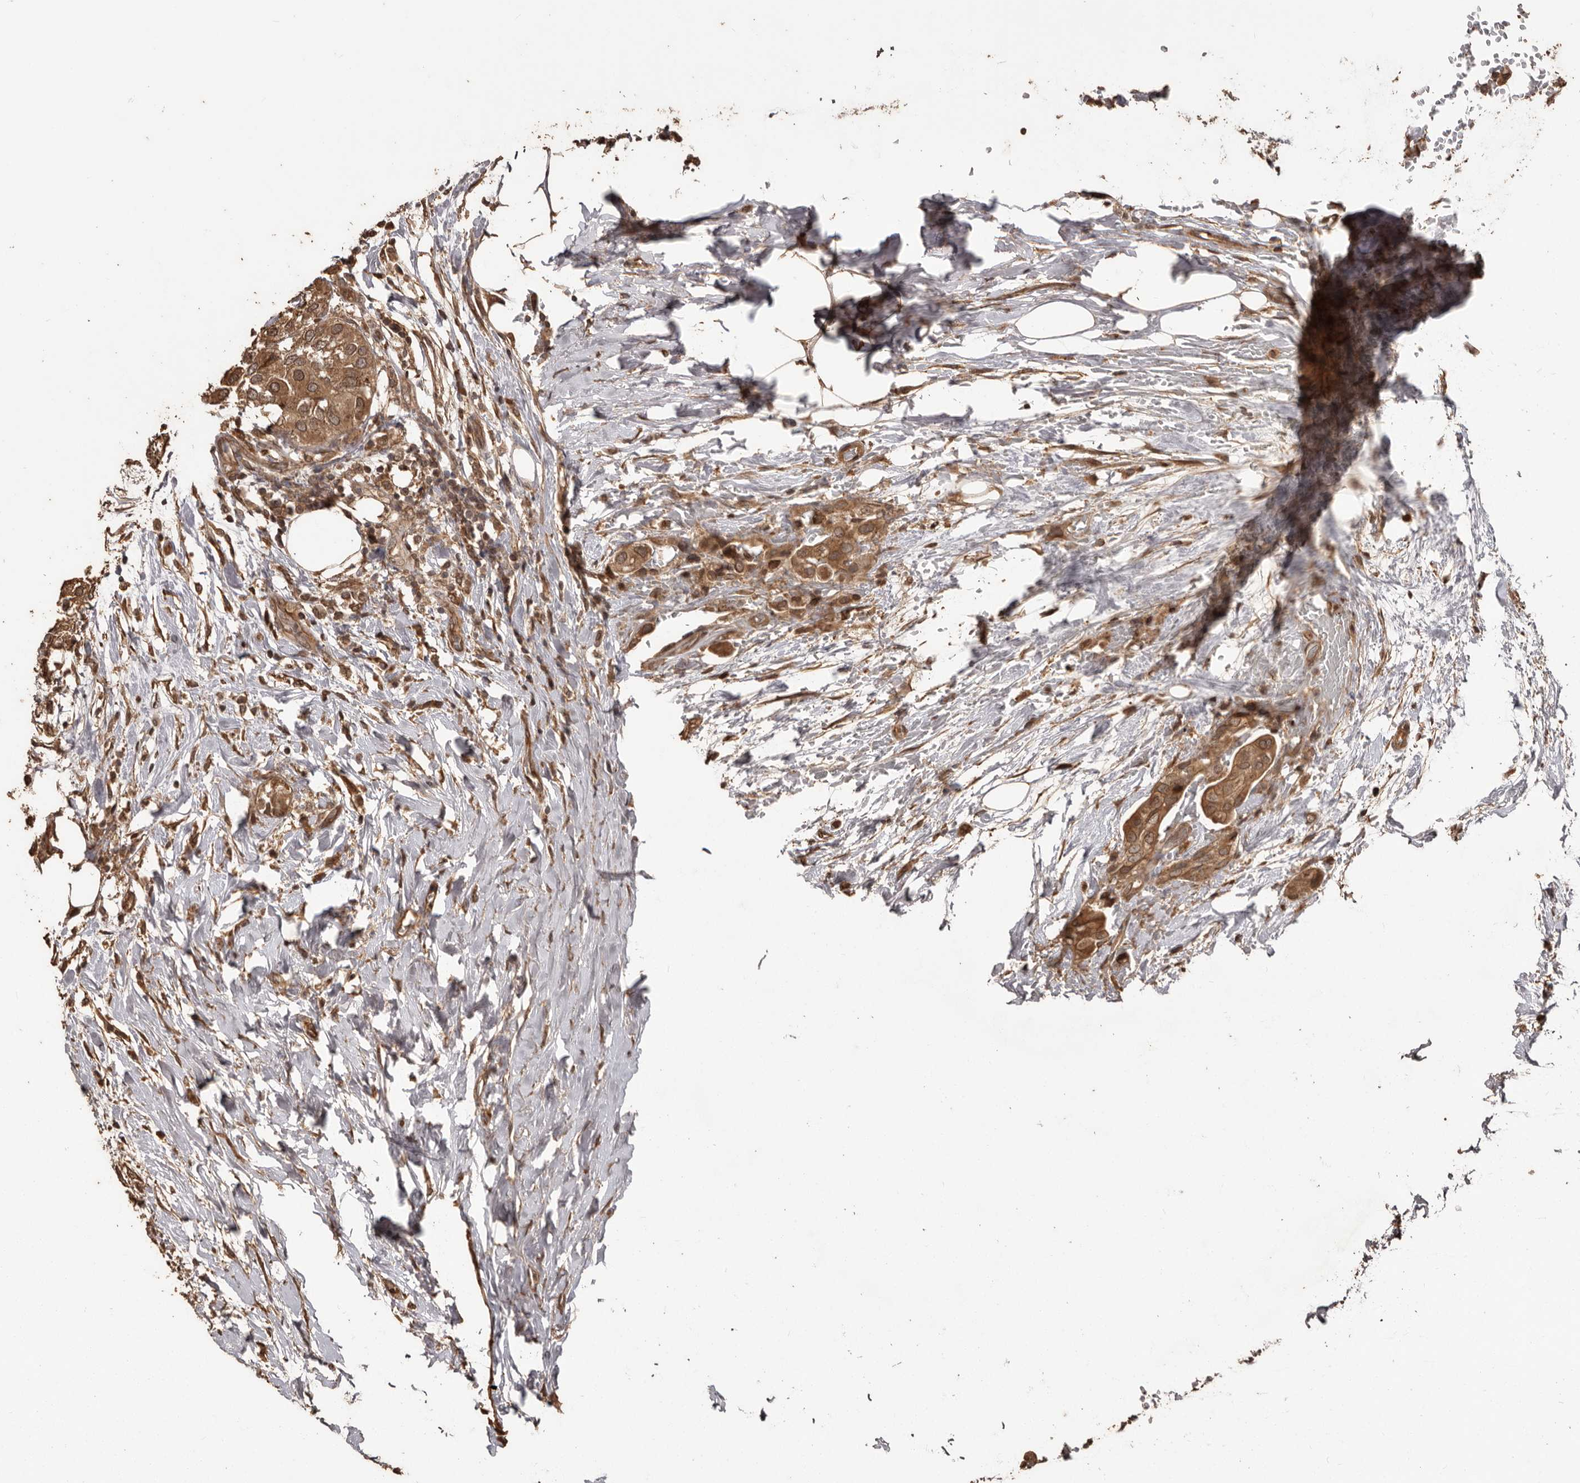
{"staining": {"intensity": "moderate", "quantity": ">75%", "location": "cytoplasmic/membranous,nuclear"}, "tissue": "urothelial cancer", "cell_type": "Tumor cells", "image_type": "cancer", "snomed": [{"axis": "morphology", "description": "Urothelial carcinoma, High grade"}, {"axis": "topography", "description": "Urinary bladder"}], "caption": "Moderate cytoplasmic/membranous and nuclear protein positivity is seen in about >75% of tumor cells in urothelial carcinoma (high-grade). The staining was performed using DAB, with brown indicating positive protein expression. Nuclei are stained blue with hematoxylin.", "gene": "NUP43", "patient": {"sex": "male", "age": 64}}